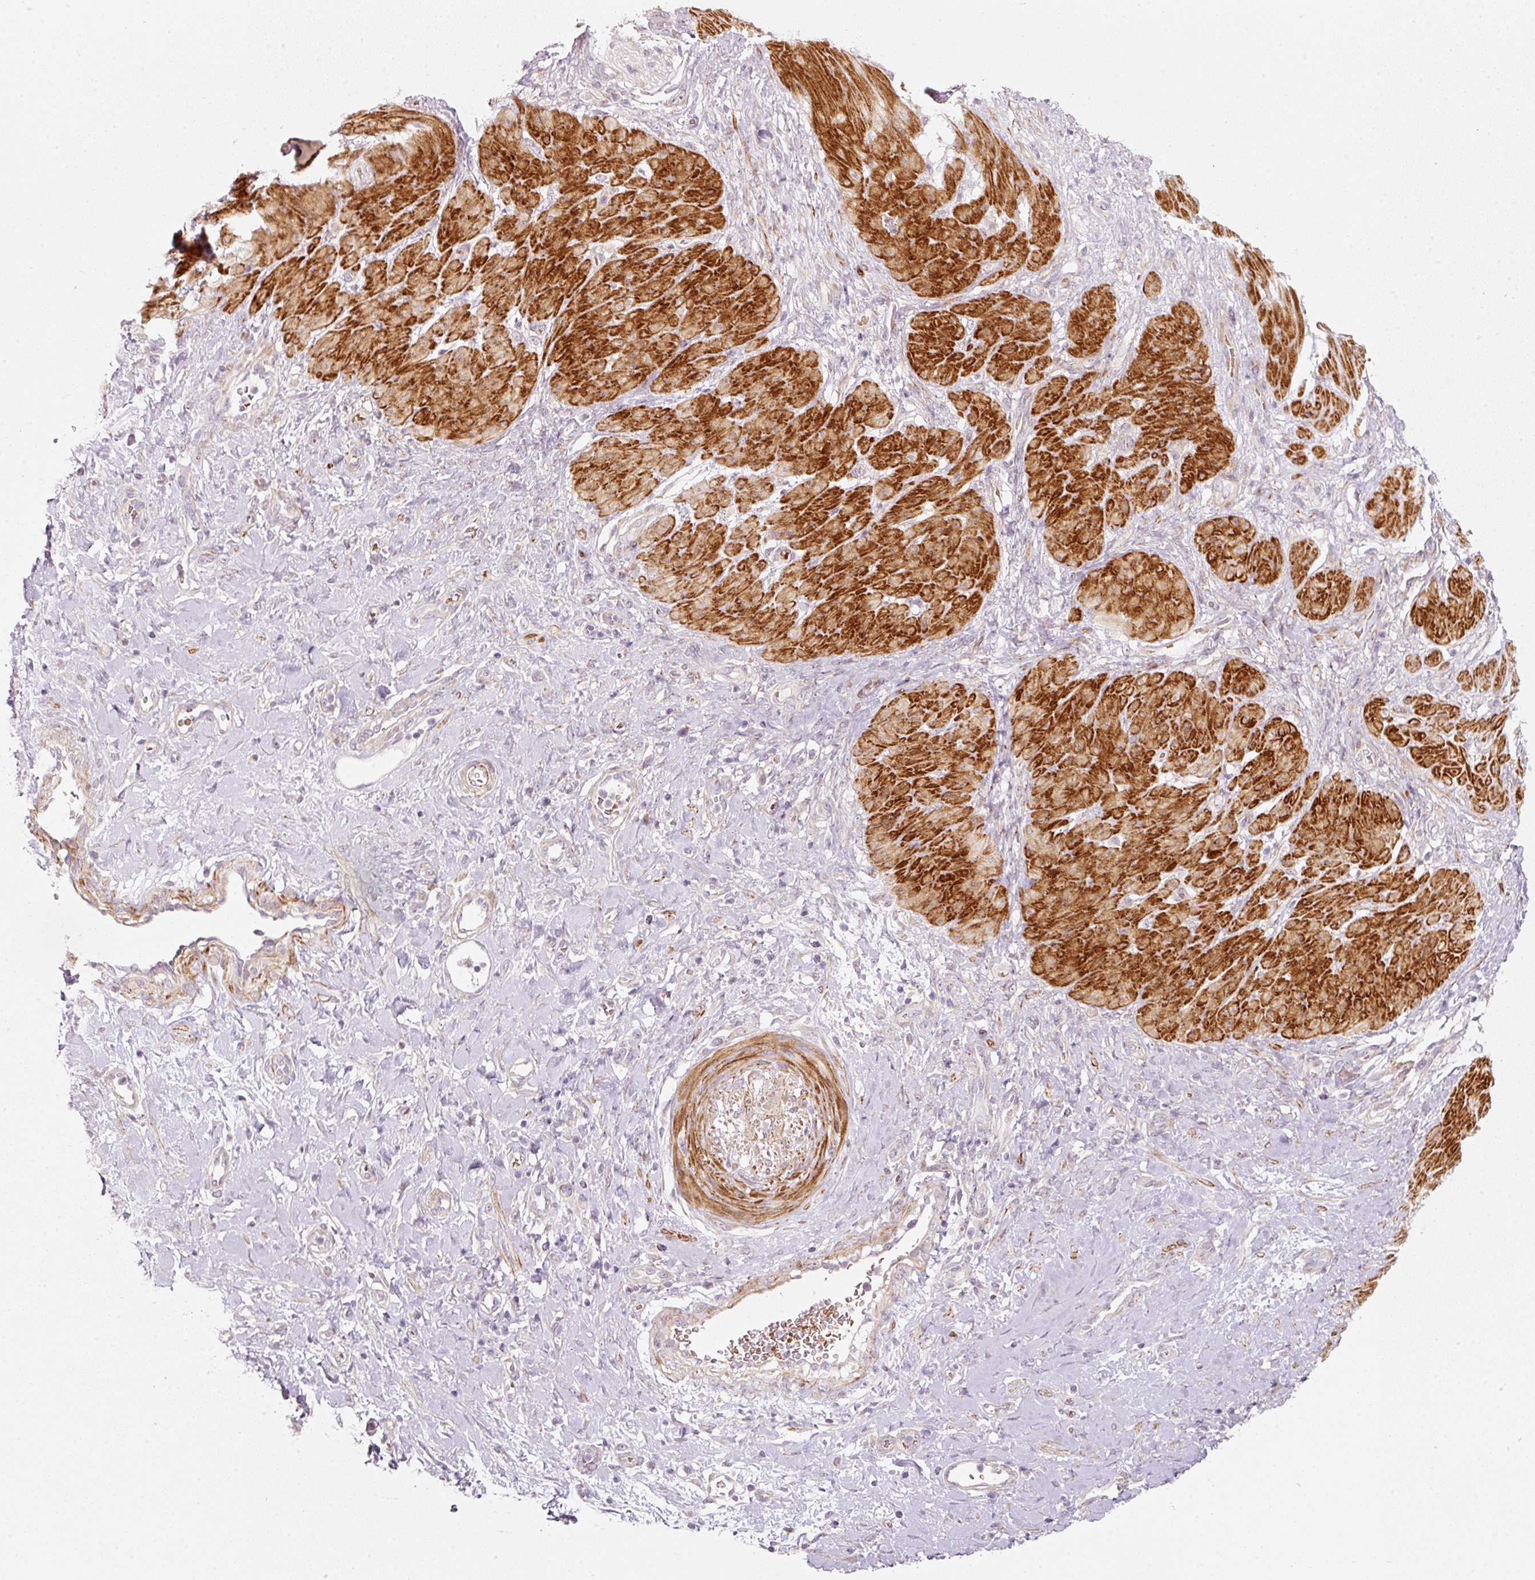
{"staining": {"intensity": "negative", "quantity": "none", "location": "none"}, "tissue": "stomach cancer", "cell_type": "Tumor cells", "image_type": "cancer", "snomed": [{"axis": "morphology", "description": "Adenocarcinoma, NOS"}, {"axis": "topography", "description": "Stomach"}], "caption": "Stomach cancer (adenocarcinoma) was stained to show a protein in brown. There is no significant positivity in tumor cells.", "gene": "KCNQ1", "patient": {"sex": "male", "age": 48}}